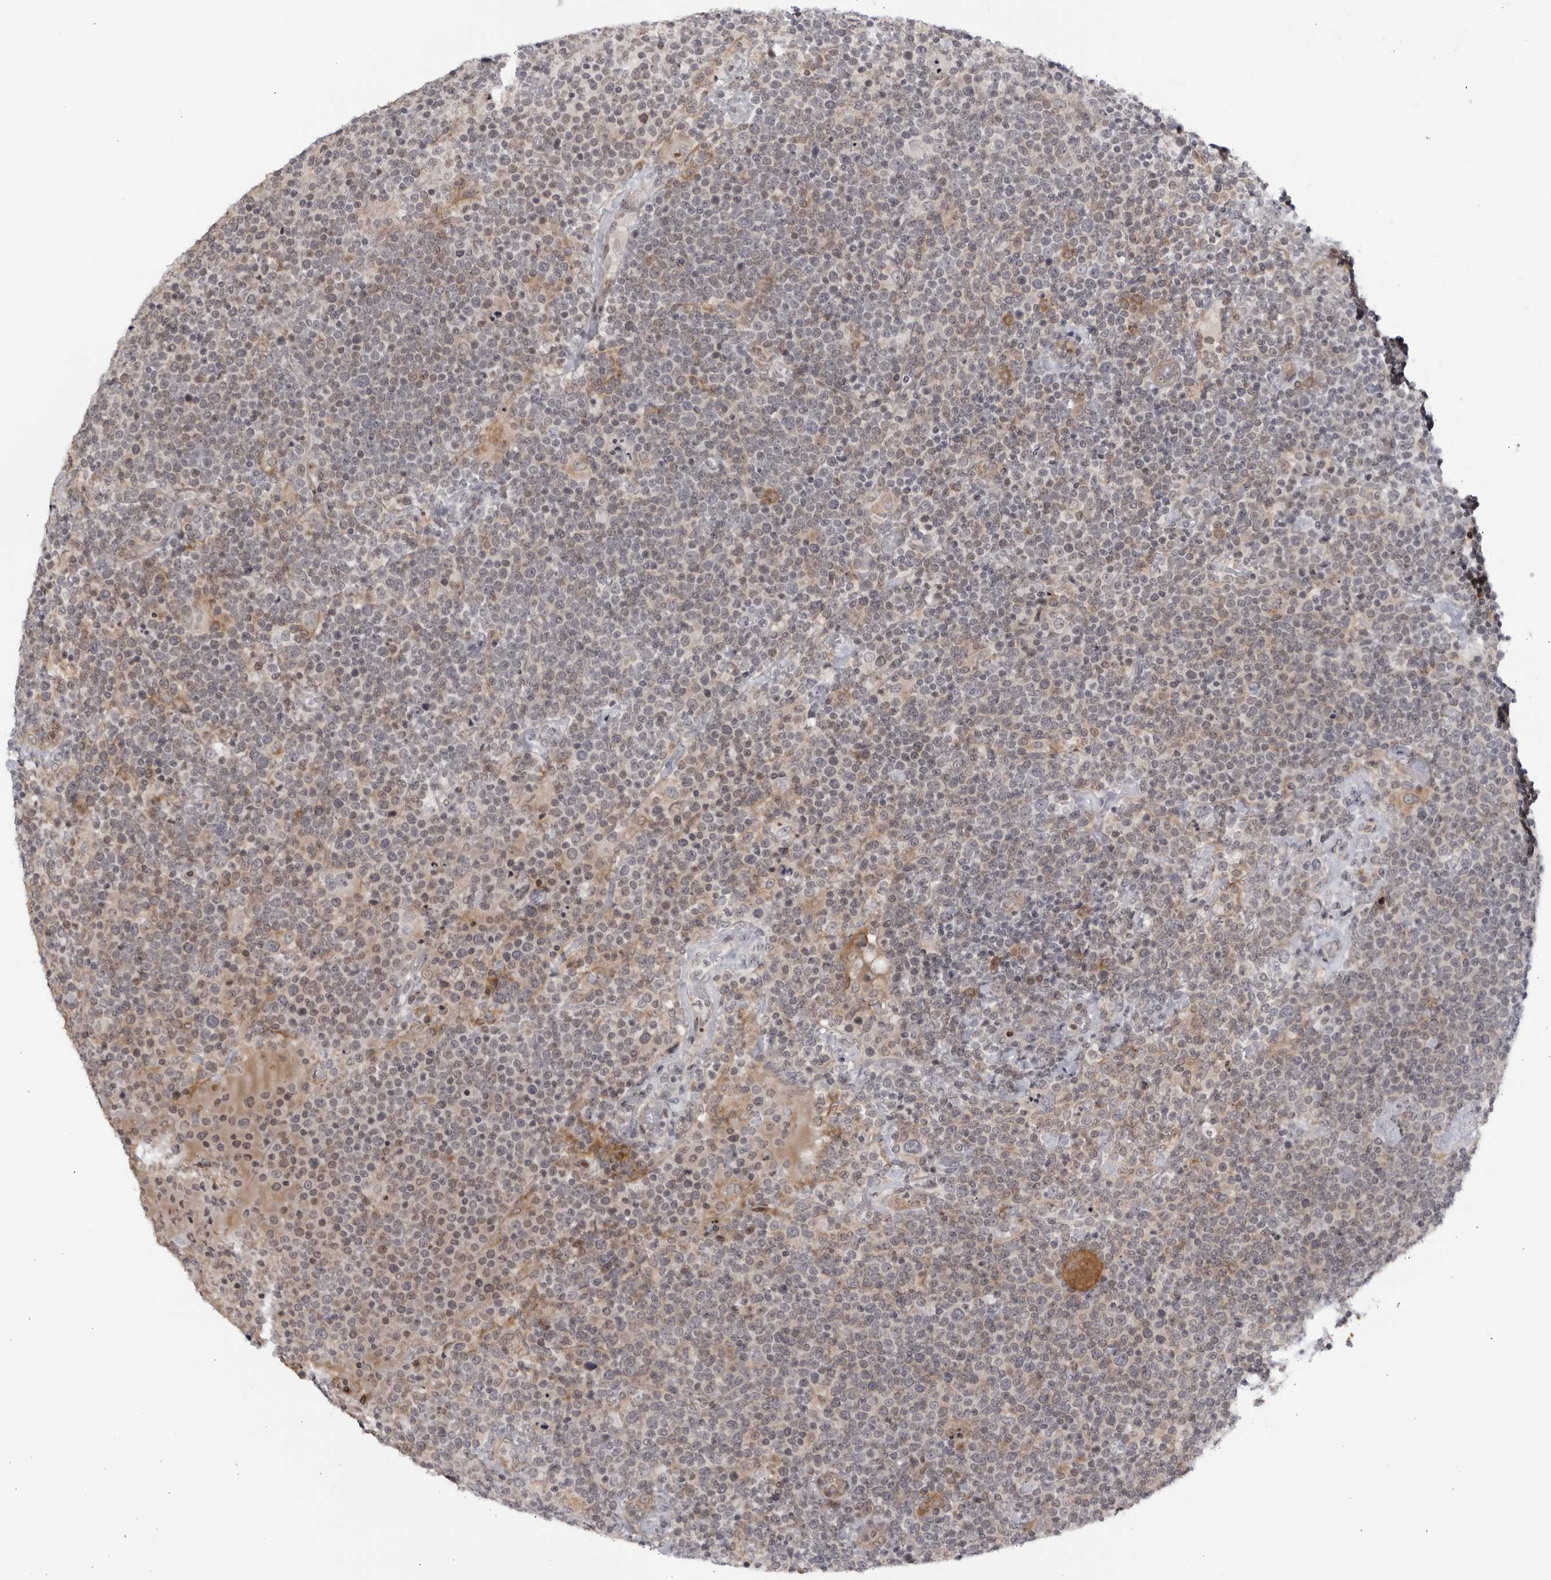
{"staining": {"intensity": "weak", "quantity": "<25%", "location": "nuclear"}, "tissue": "lymphoma", "cell_type": "Tumor cells", "image_type": "cancer", "snomed": [{"axis": "morphology", "description": "Malignant lymphoma, non-Hodgkin's type, High grade"}, {"axis": "topography", "description": "Lymph node"}], "caption": "Immunohistochemistry micrograph of malignant lymphoma, non-Hodgkin's type (high-grade) stained for a protein (brown), which shows no positivity in tumor cells.", "gene": "DTL", "patient": {"sex": "male", "age": 61}}